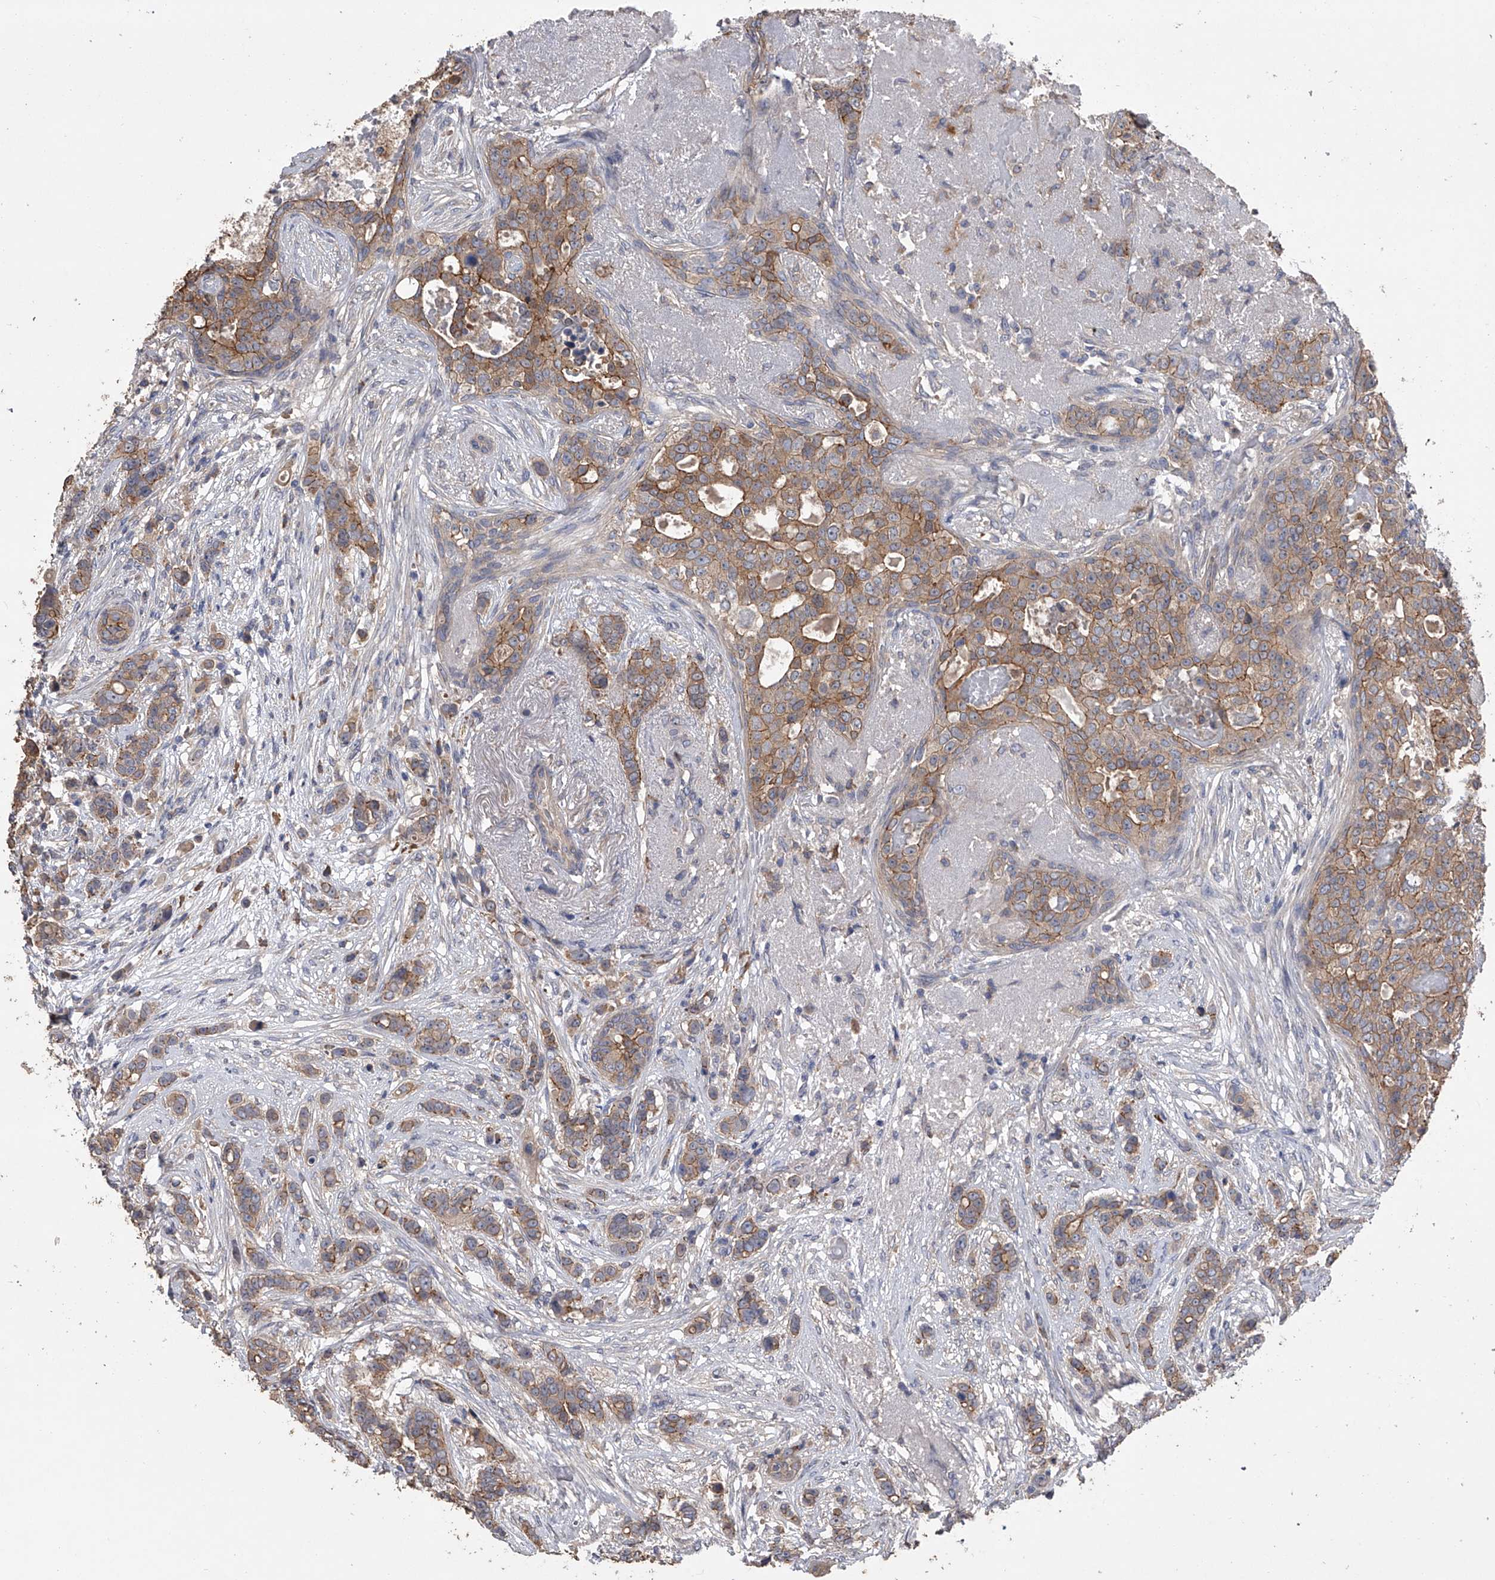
{"staining": {"intensity": "moderate", "quantity": ">75%", "location": "cytoplasmic/membranous"}, "tissue": "breast cancer", "cell_type": "Tumor cells", "image_type": "cancer", "snomed": [{"axis": "morphology", "description": "Lobular carcinoma"}, {"axis": "topography", "description": "Breast"}], "caption": "Tumor cells exhibit moderate cytoplasmic/membranous positivity in about >75% of cells in breast cancer.", "gene": "ZNF343", "patient": {"sex": "female", "age": 51}}